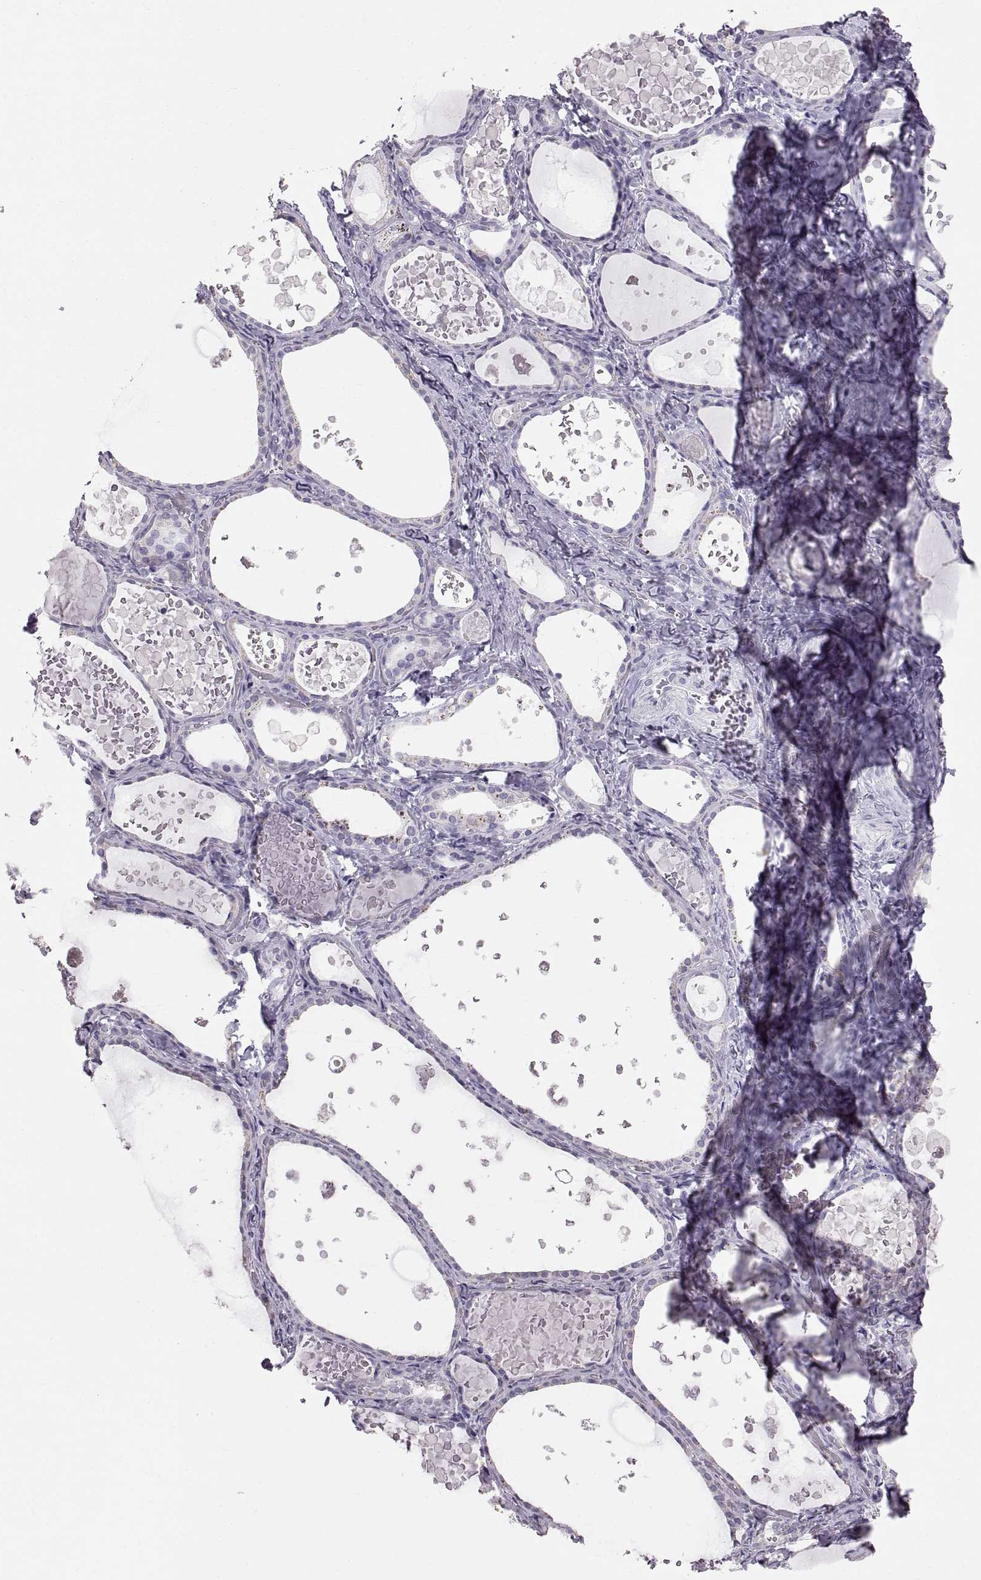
{"staining": {"intensity": "negative", "quantity": "none", "location": "none"}, "tissue": "thyroid gland", "cell_type": "Glandular cells", "image_type": "normal", "snomed": [{"axis": "morphology", "description": "Normal tissue, NOS"}, {"axis": "topography", "description": "Thyroid gland"}], "caption": "An immunohistochemistry histopathology image of normal thyroid gland is shown. There is no staining in glandular cells of thyroid gland. (DAB (3,3'-diaminobenzidine) immunohistochemistry with hematoxylin counter stain).", "gene": "WBP2NL", "patient": {"sex": "female", "age": 56}}